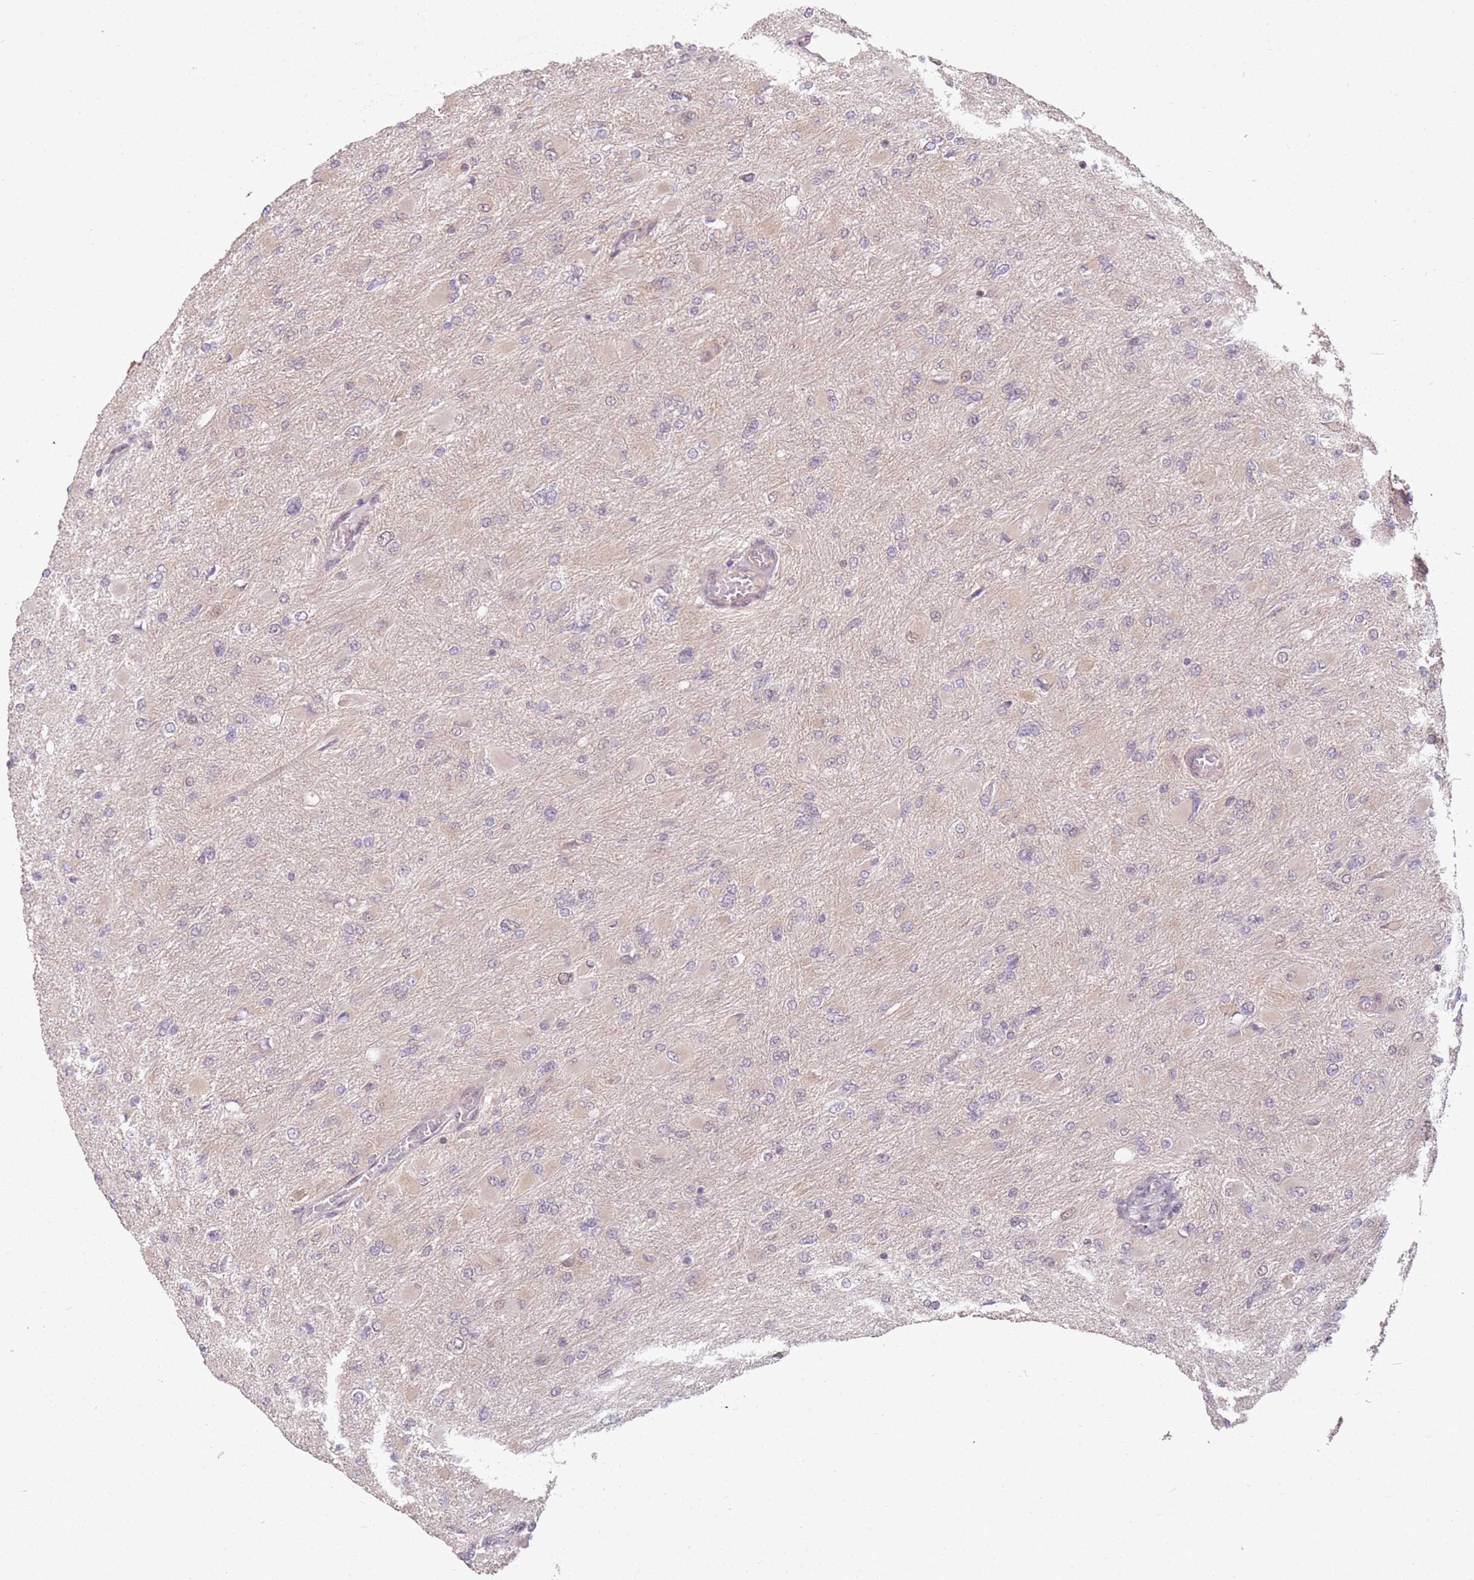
{"staining": {"intensity": "negative", "quantity": "none", "location": "none"}, "tissue": "glioma", "cell_type": "Tumor cells", "image_type": "cancer", "snomed": [{"axis": "morphology", "description": "Glioma, malignant, High grade"}, {"axis": "topography", "description": "Cerebral cortex"}], "caption": "A high-resolution photomicrograph shows IHC staining of glioma, which shows no significant positivity in tumor cells.", "gene": "CHURC1", "patient": {"sex": "female", "age": 36}}